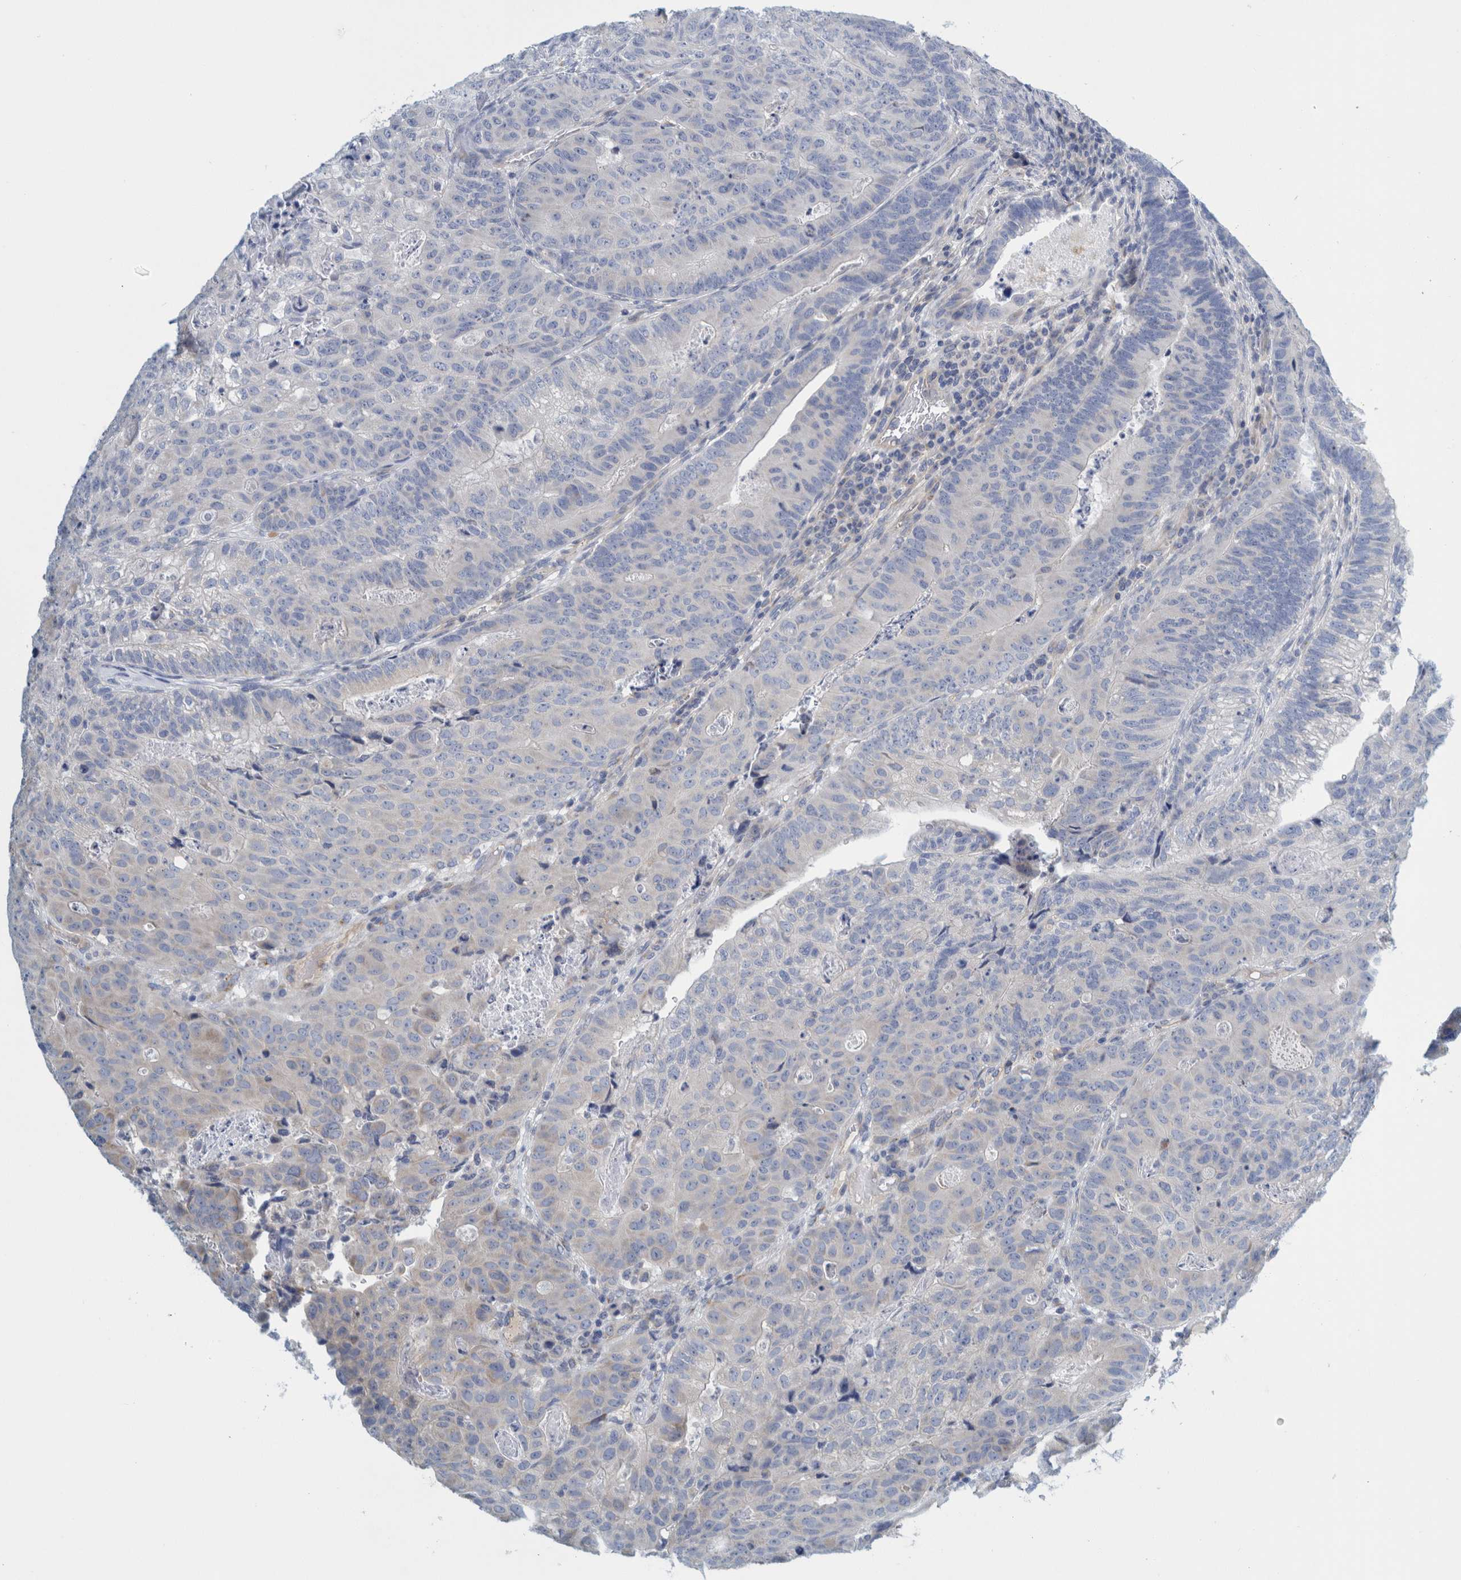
{"staining": {"intensity": "negative", "quantity": "none", "location": "none"}, "tissue": "colorectal cancer", "cell_type": "Tumor cells", "image_type": "cancer", "snomed": [{"axis": "morphology", "description": "Adenocarcinoma, NOS"}, {"axis": "topography", "description": "Colon"}], "caption": "Tumor cells are negative for brown protein staining in colorectal cancer. (Brightfield microscopy of DAB (3,3'-diaminobenzidine) IHC at high magnification).", "gene": "ZNF324B", "patient": {"sex": "female", "age": 67}}